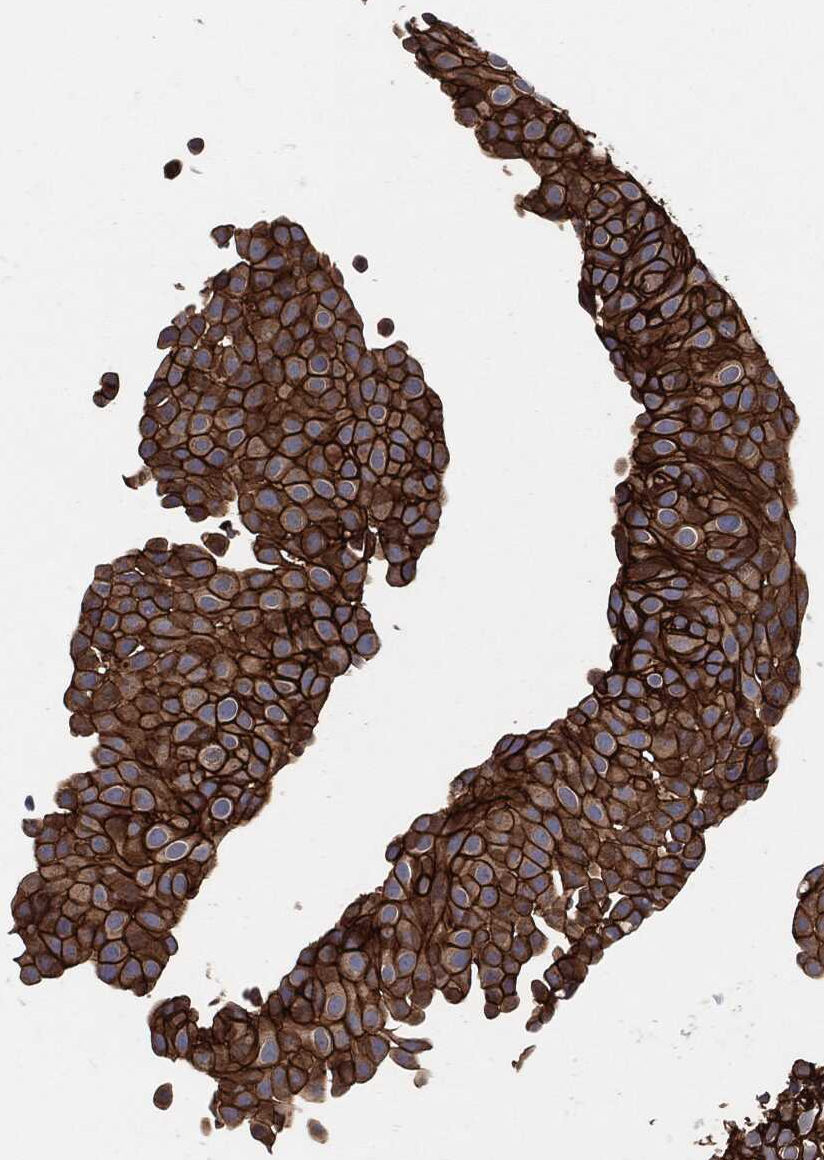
{"staining": {"intensity": "strong", "quantity": ">75%", "location": "cytoplasmic/membranous"}, "tissue": "urothelial cancer", "cell_type": "Tumor cells", "image_type": "cancer", "snomed": [{"axis": "morphology", "description": "Urothelial carcinoma, Low grade"}, {"axis": "topography", "description": "Urinary bladder"}], "caption": "Human urothelial cancer stained with a brown dye exhibits strong cytoplasmic/membranous positive positivity in about >75% of tumor cells.", "gene": "CTNNA1", "patient": {"sex": "male", "age": 78}}